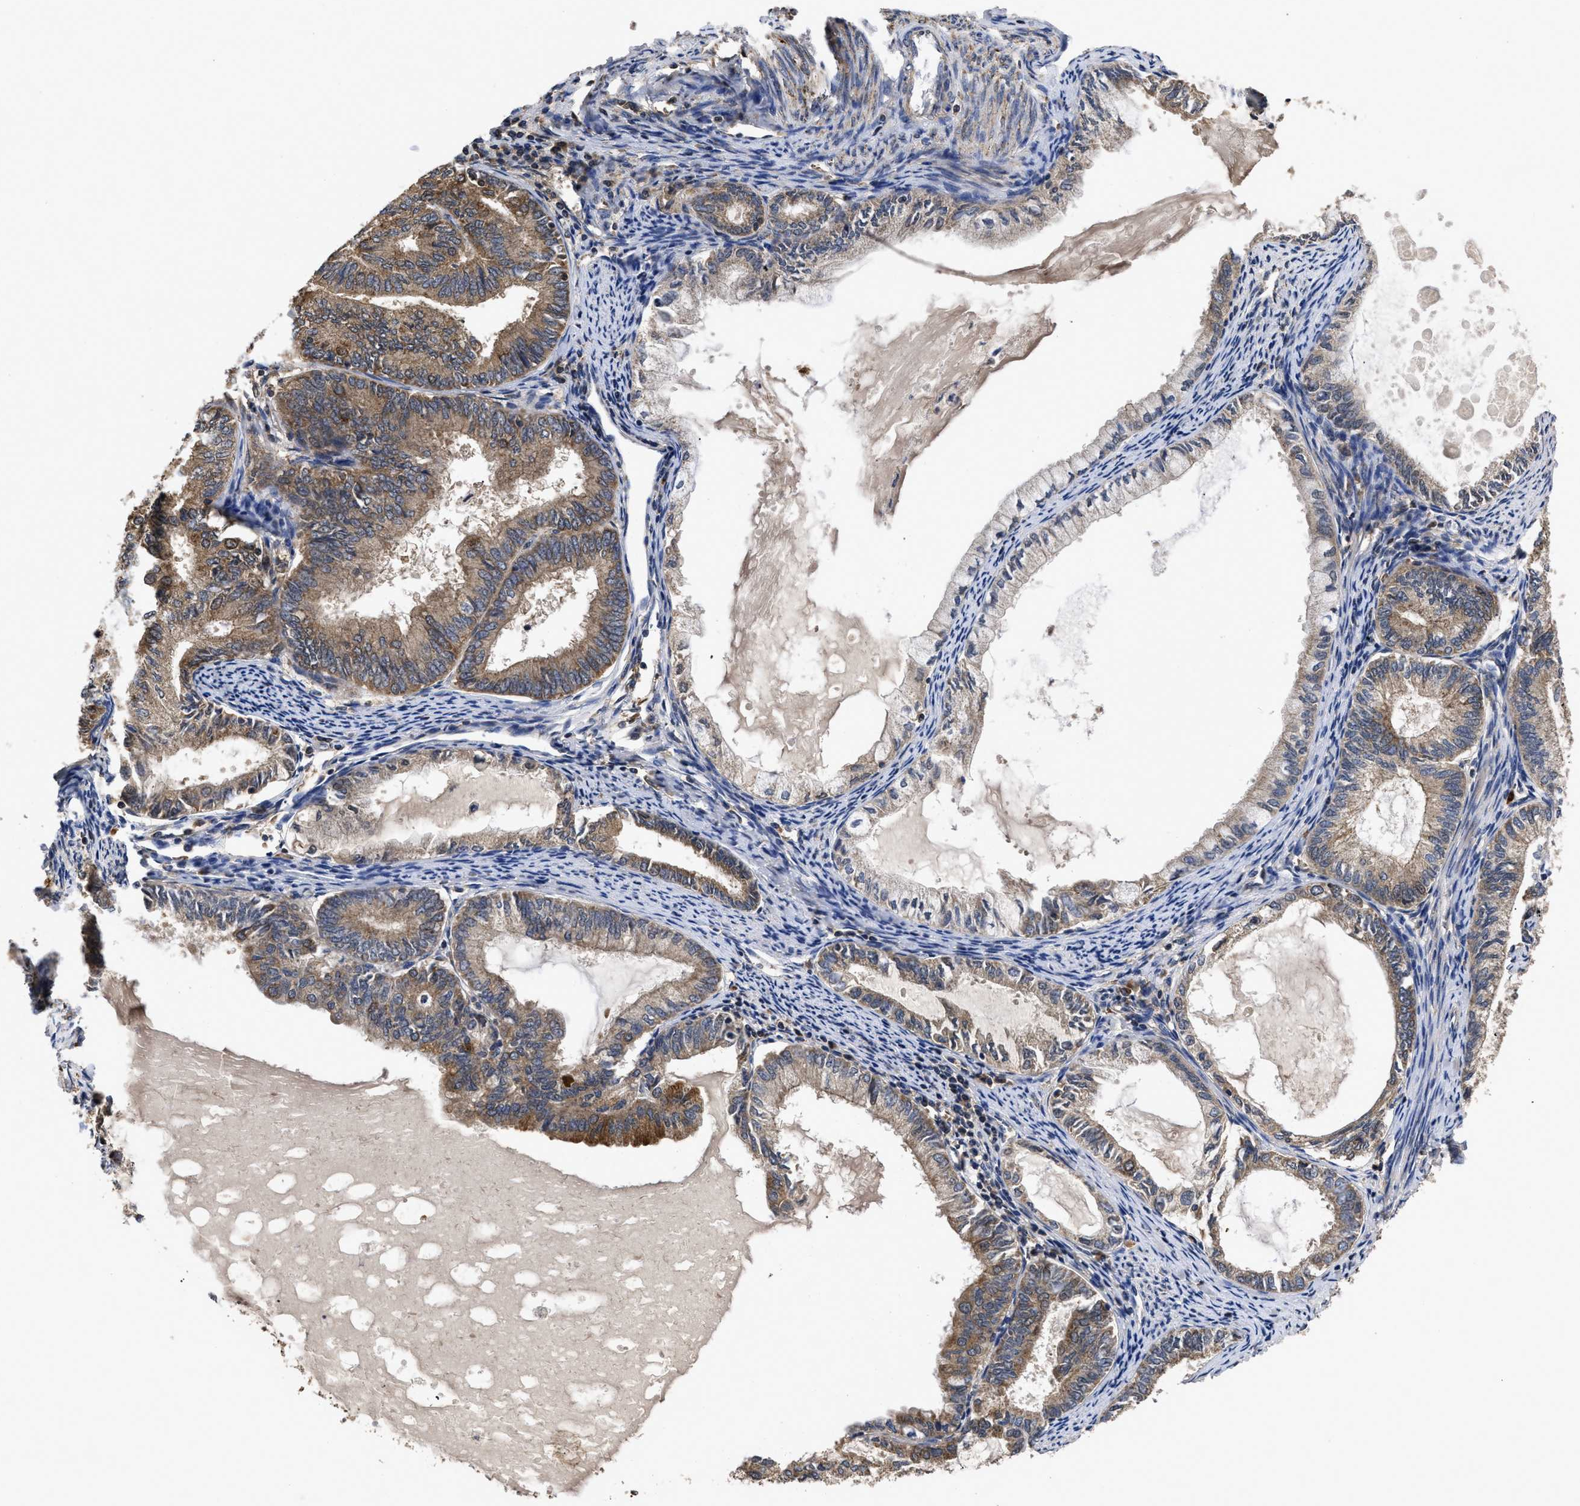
{"staining": {"intensity": "moderate", "quantity": ">75%", "location": "cytoplasmic/membranous"}, "tissue": "endometrial cancer", "cell_type": "Tumor cells", "image_type": "cancer", "snomed": [{"axis": "morphology", "description": "Adenocarcinoma, NOS"}, {"axis": "topography", "description": "Endometrium"}], "caption": "There is medium levels of moderate cytoplasmic/membranous expression in tumor cells of endometrial cancer, as demonstrated by immunohistochemical staining (brown color).", "gene": "LRRC3", "patient": {"sex": "female", "age": 86}}